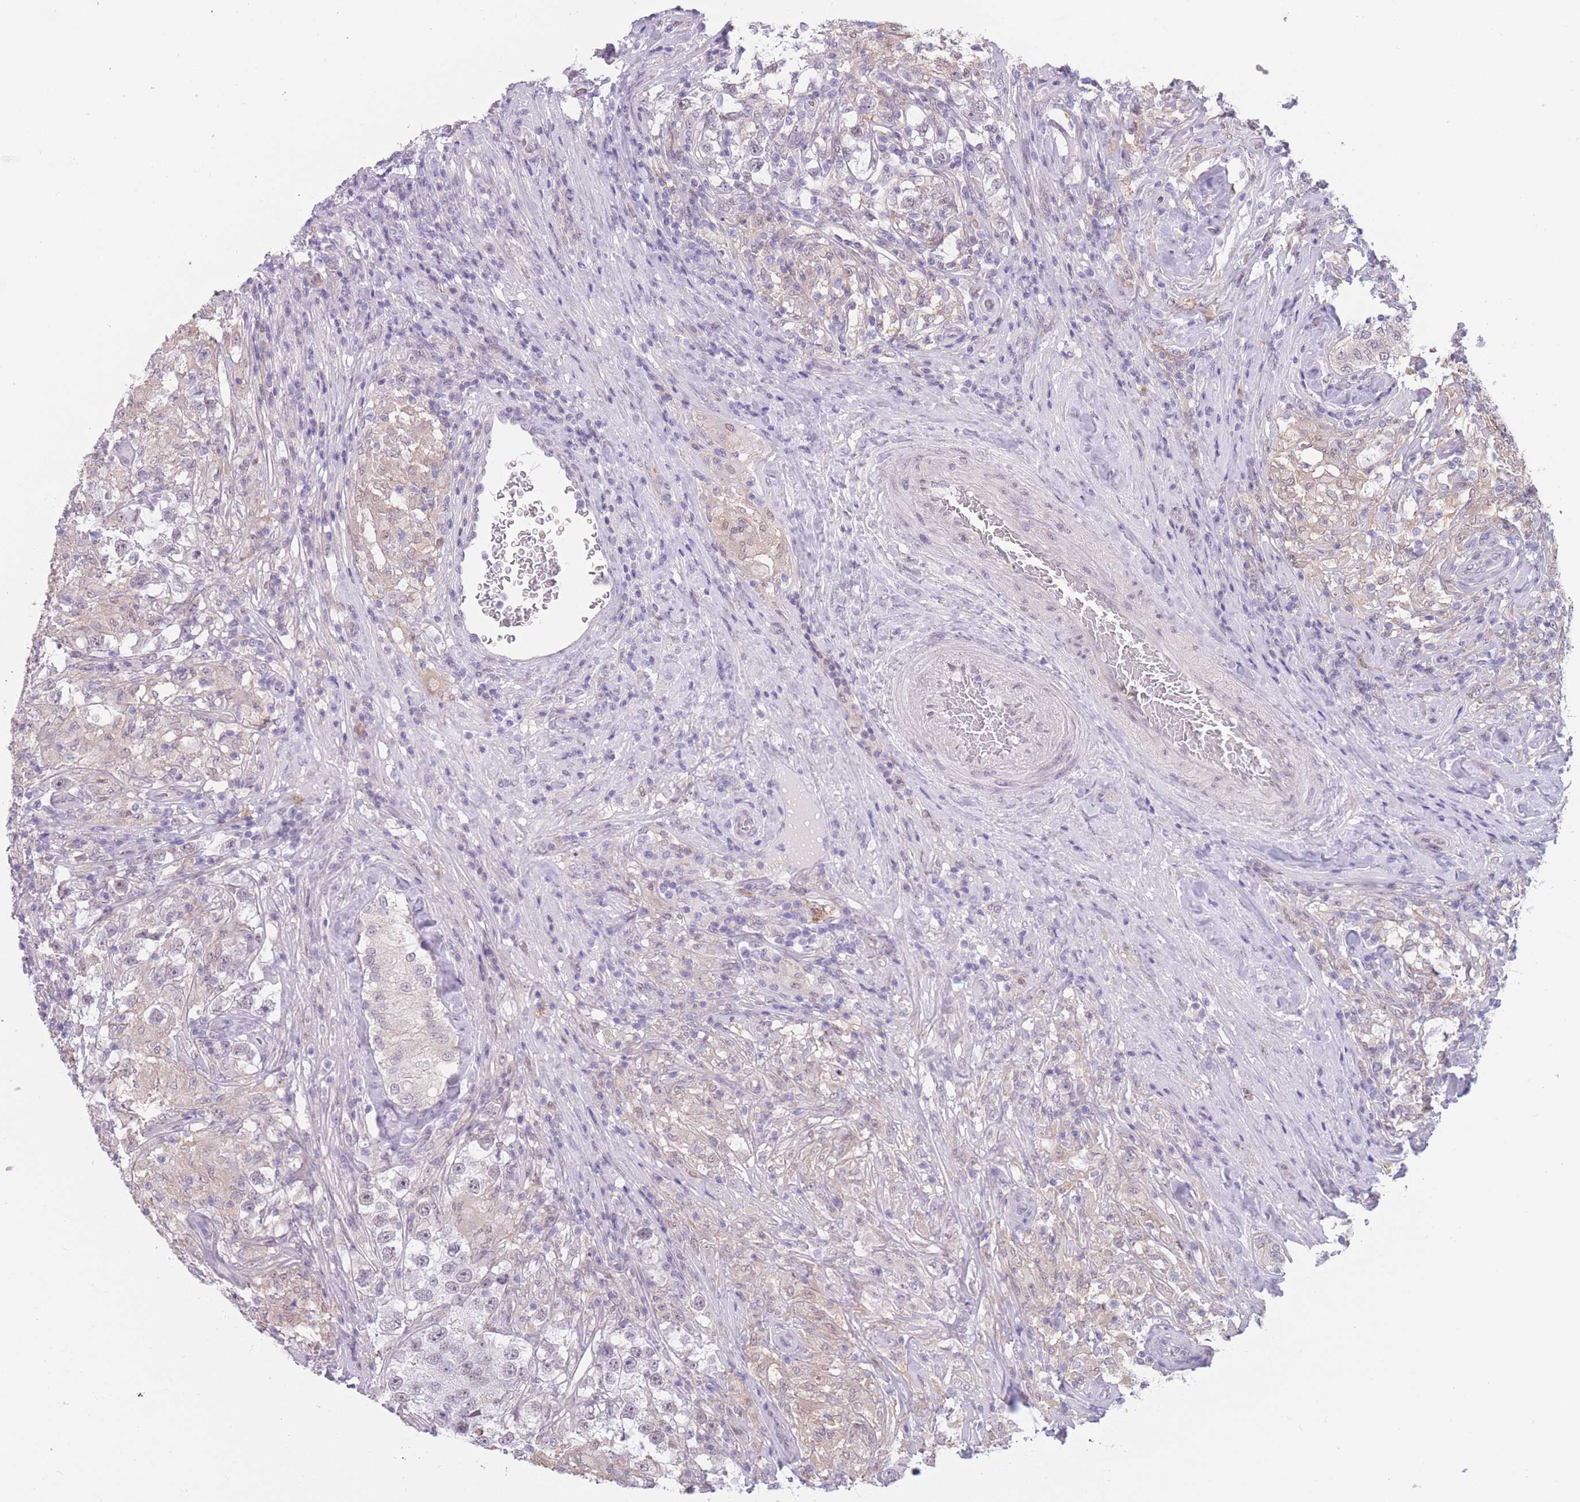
{"staining": {"intensity": "negative", "quantity": "none", "location": "none"}, "tissue": "testis cancer", "cell_type": "Tumor cells", "image_type": "cancer", "snomed": [{"axis": "morphology", "description": "Seminoma, NOS"}, {"axis": "topography", "description": "Testis"}], "caption": "This is an IHC histopathology image of human testis cancer (seminoma). There is no staining in tumor cells.", "gene": "PODXL", "patient": {"sex": "male", "age": 46}}